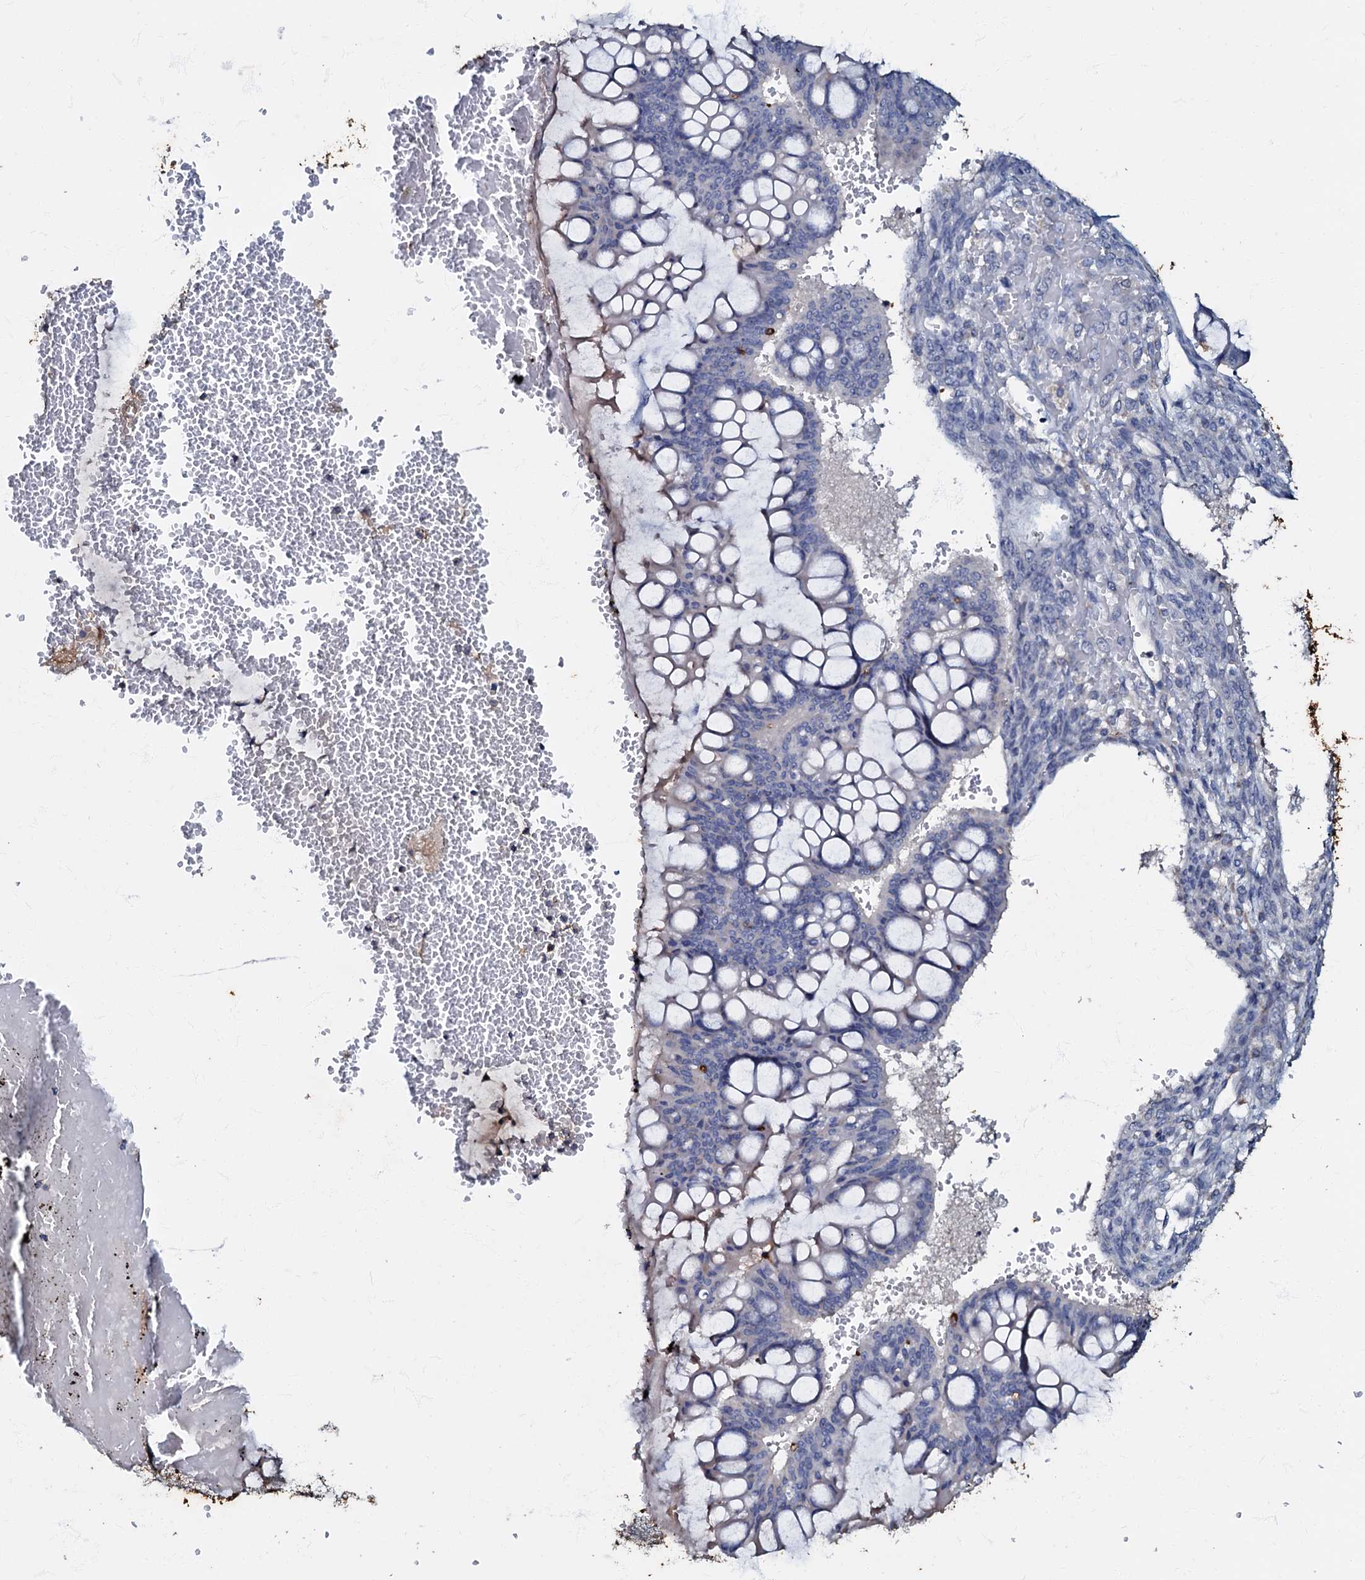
{"staining": {"intensity": "negative", "quantity": "none", "location": "none"}, "tissue": "ovarian cancer", "cell_type": "Tumor cells", "image_type": "cancer", "snomed": [{"axis": "morphology", "description": "Cystadenocarcinoma, mucinous, NOS"}, {"axis": "topography", "description": "Ovary"}], "caption": "Micrograph shows no protein expression in tumor cells of ovarian cancer tissue. Nuclei are stained in blue.", "gene": "MANSC4", "patient": {"sex": "female", "age": 73}}